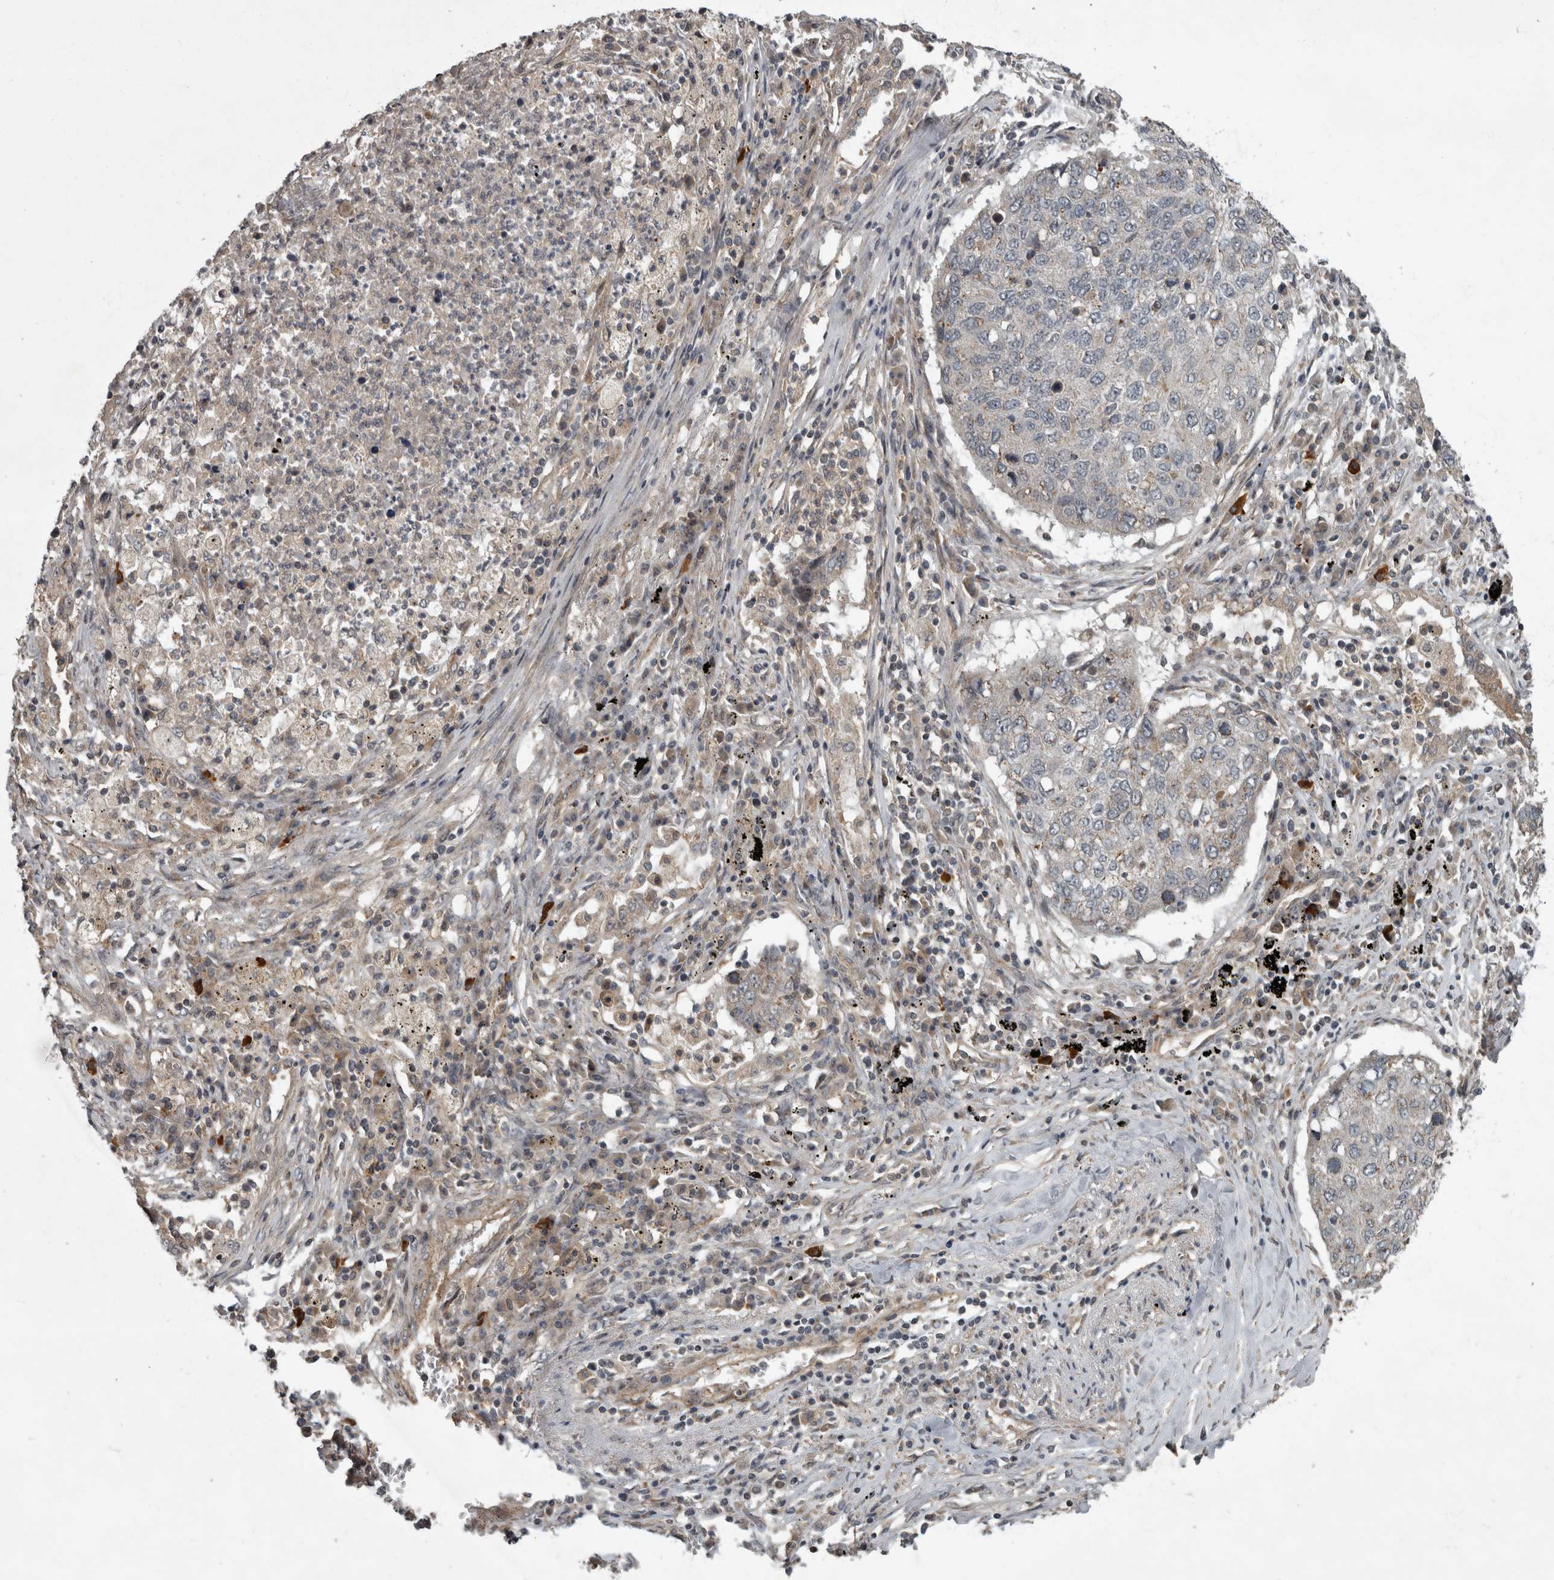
{"staining": {"intensity": "negative", "quantity": "none", "location": "none"}, "tissue": "lung cancer", "cell_type": "Tumor cells", "image_type": "cancer", "snomed": [{"axis": "morphology", "description": "Squamous cell carcinoma, NOS"}, {"axis": "topography", "description": "Lung"}], "caption": "Image shows no significant protein positivity in tumor cells of lung cancer (squamous cell carcinoma).", "gene": "VEGFD", "patient": {"sex": "female", "age": 63}}